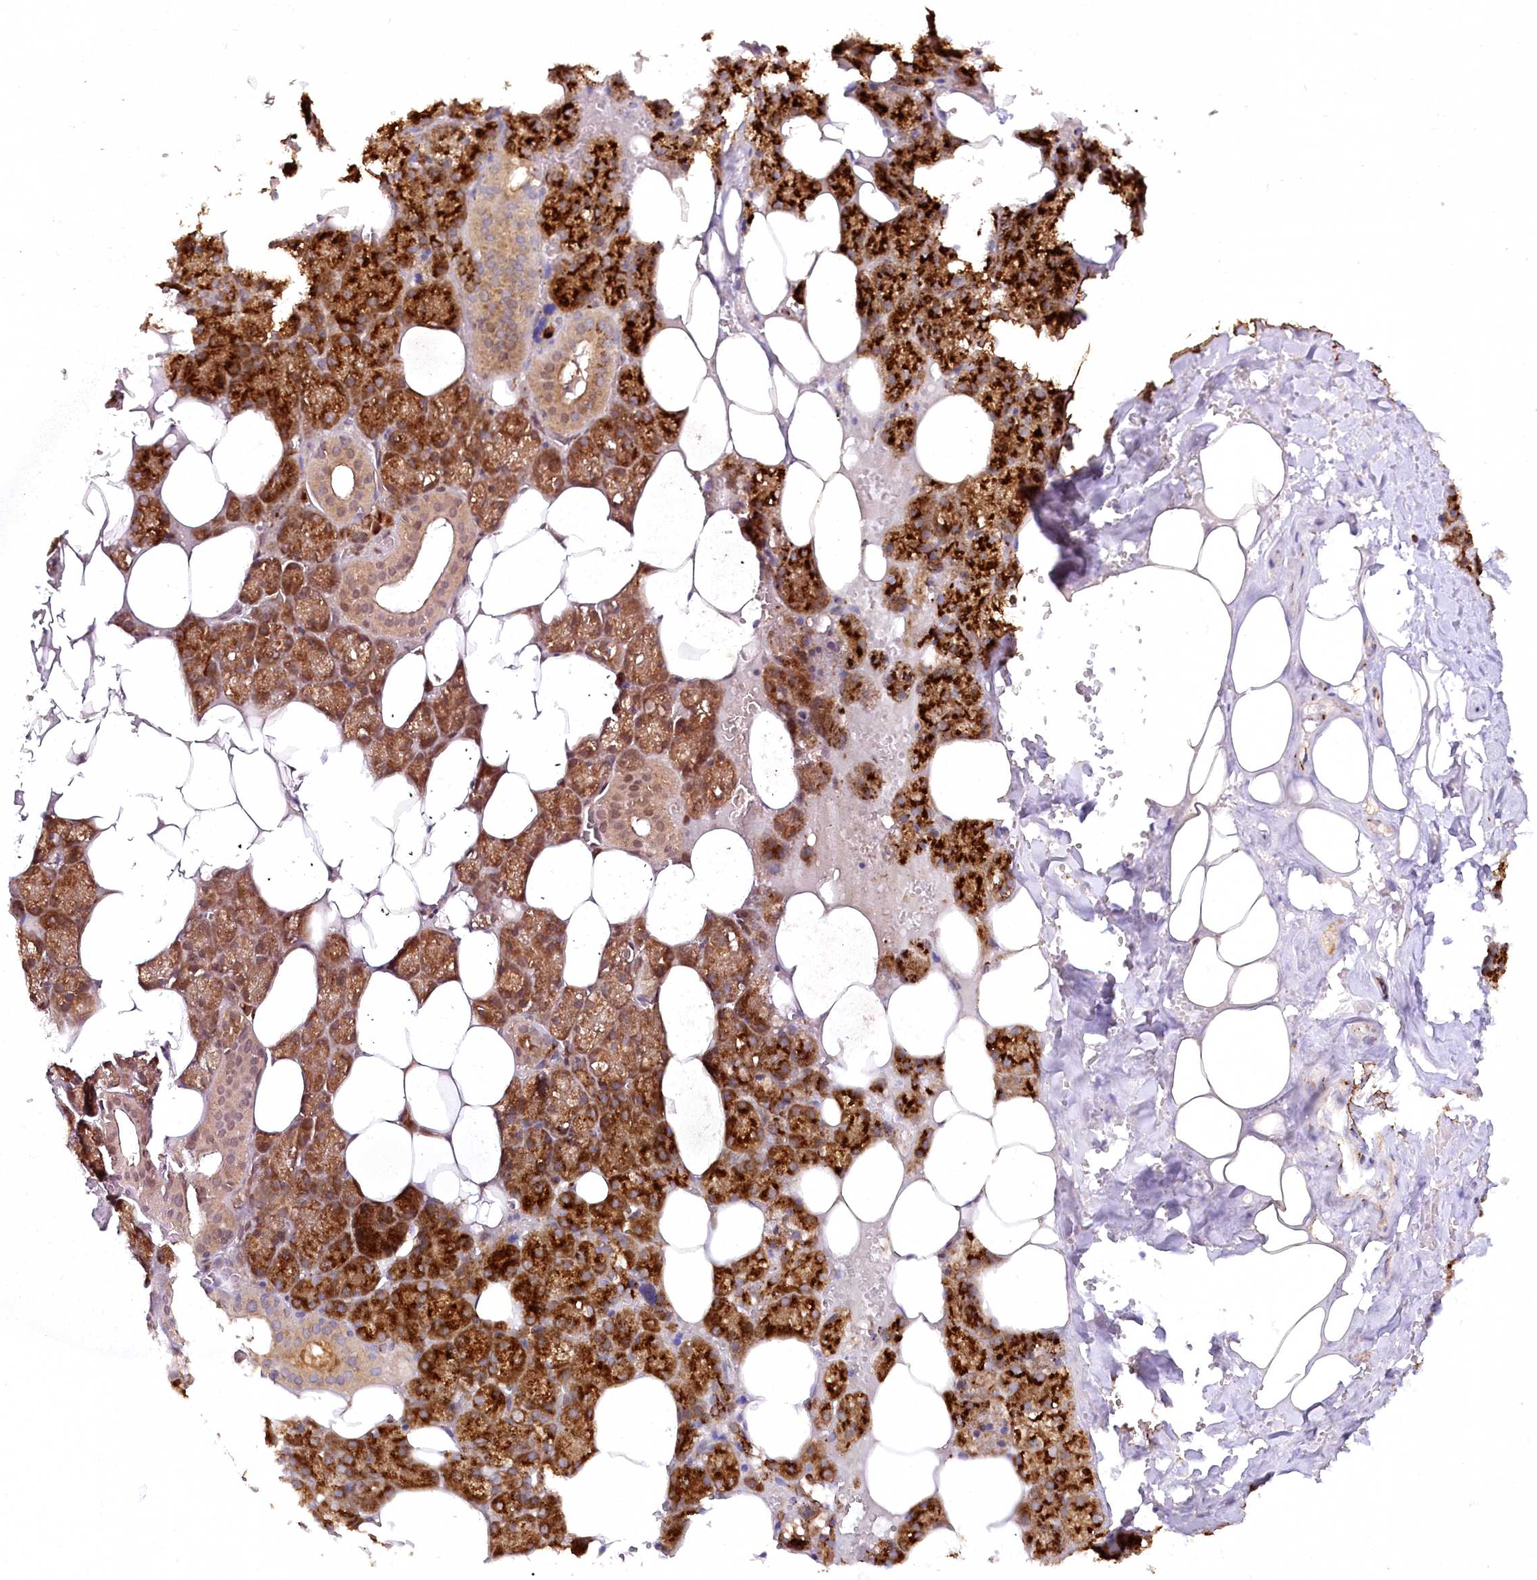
{"staining": {"intensity": "strong", "quantity": ">75%", "location": "cytoplasmic/membranous"}, "tissue": "salivary gland", "cell_type": "Glandular cells", "image_type": "normal", "snomed": [{"axis": "morphology", "description": "Normal tissue, NOS"}, {"axis": "topography", "description": "Salivary gland"}], "caption": "A photomicrograph showing strong cytoplasmic/membranous expression in approximately >75% of glandular cells in unremarkable salivary gland, as visualized by brown immunohistochemical staining.", "gene": "COPG1", "patient": {"sex": "male", "age": 62}}